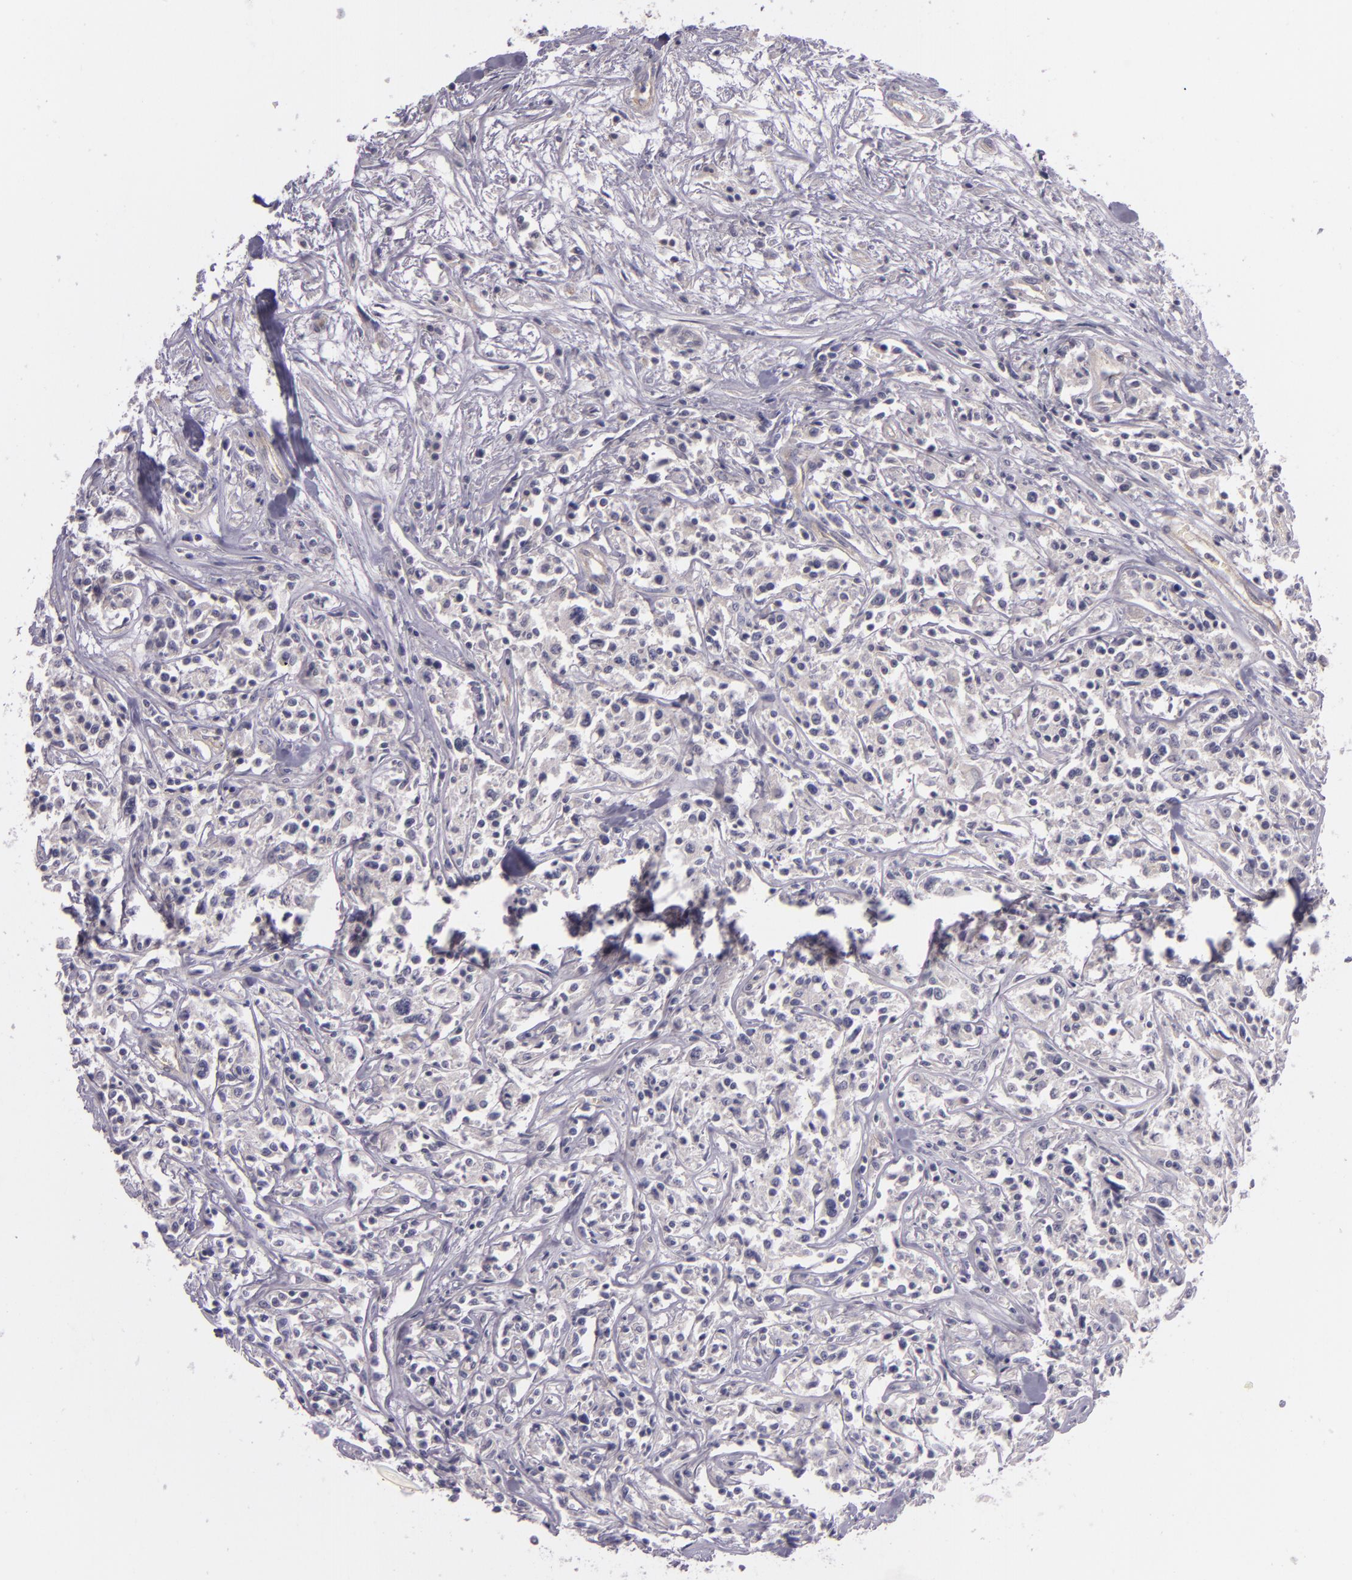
{"staining": {"intensity": "negative", "quantity": "none", "location": "none"}, "tissue": "lymphoma", "cell_type": "Tumor cells", "image_type": "cancer", "snomed": [{"axis": "morphology", "description": "Malignant lymphoma, non-Hodgkin's type, Low grade"}, {"axis": "topography", "description": "Small intestine"}], "caption": "This is an IHC photomicrograph of human malignant lymphoma, non-Hodgkin's type (low-grade). There is no positivity in tumor cells.", "gene": "RALGAPA1", "patient": {"sex": "female", "age": 59}}